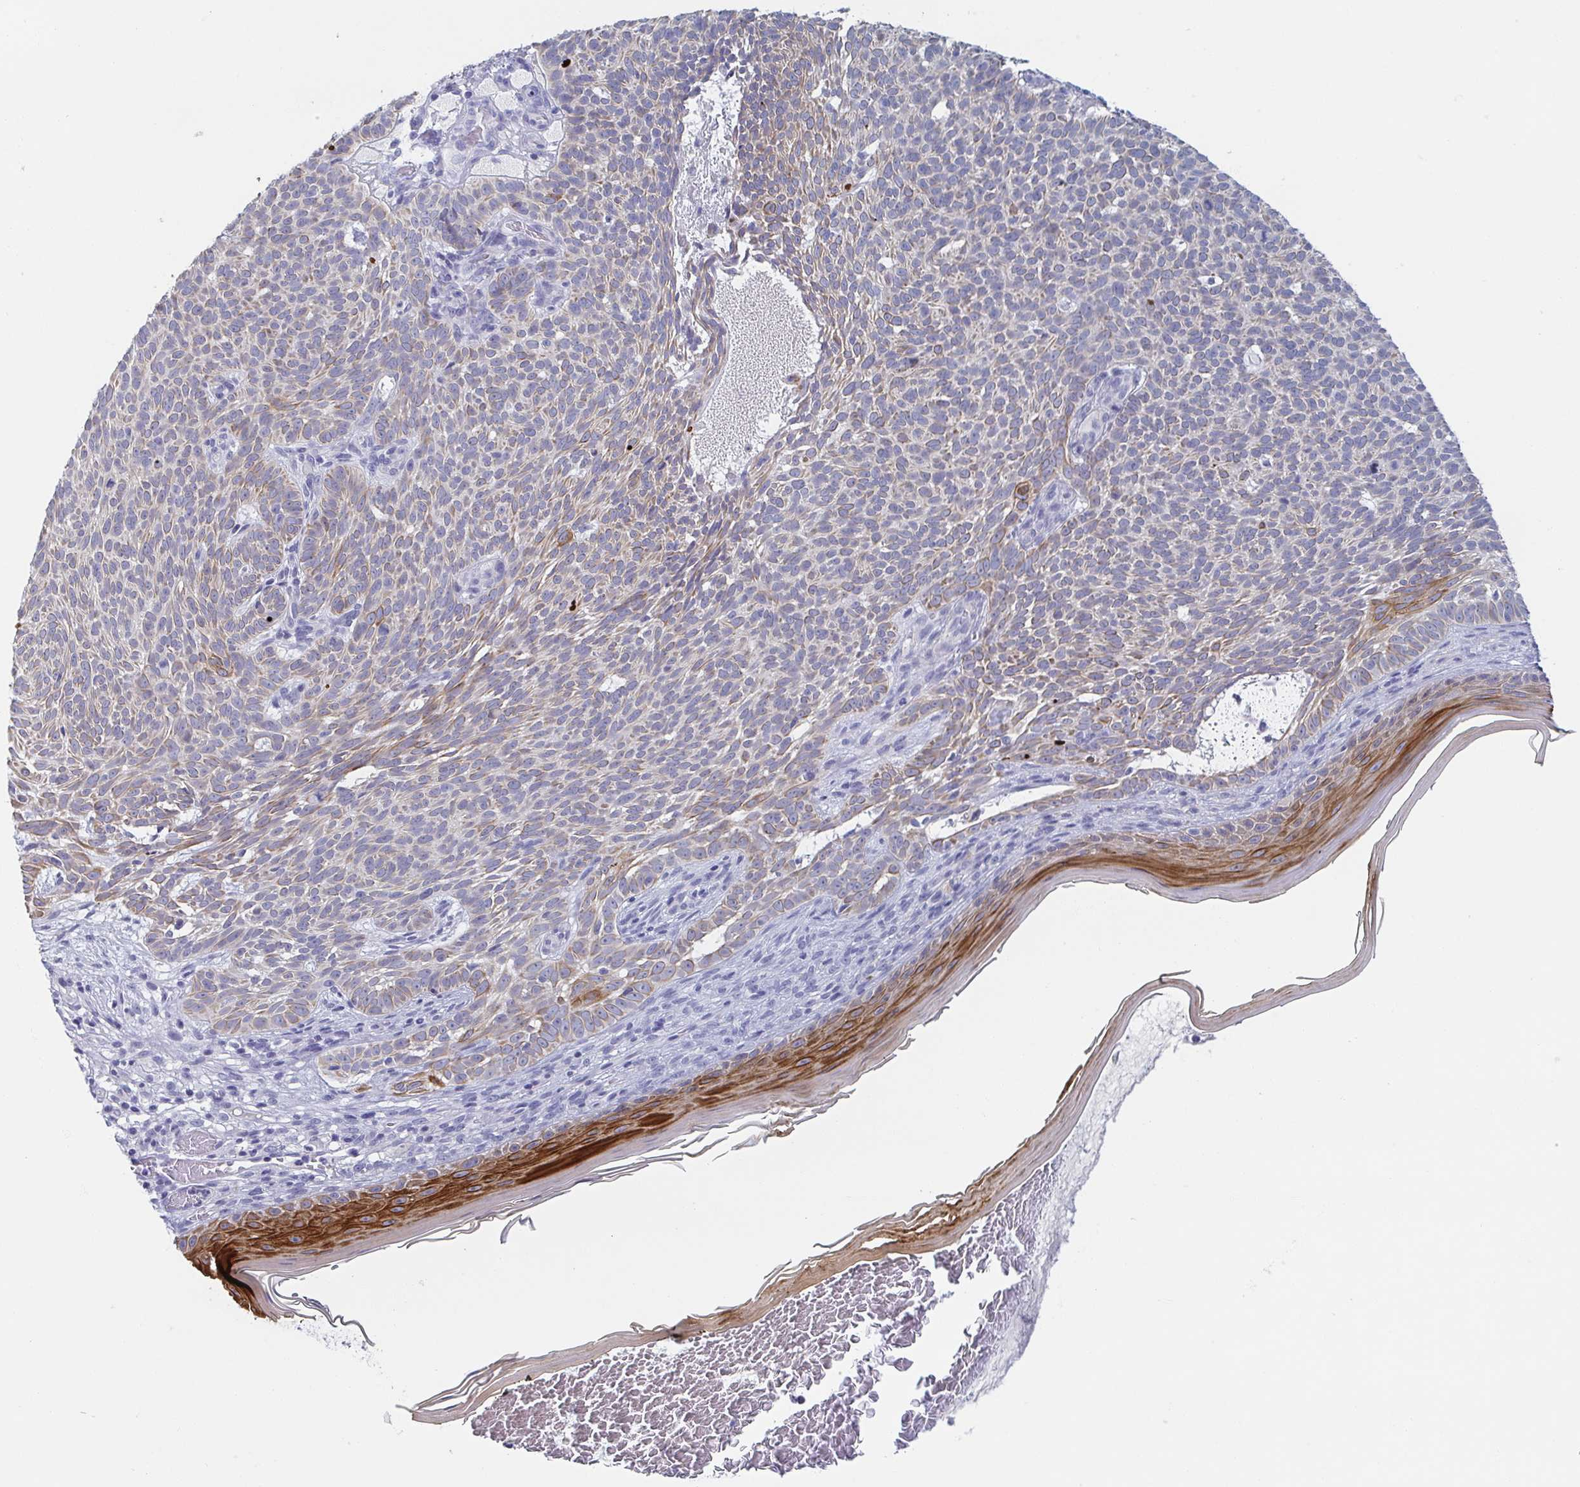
{"staining": {"intensity": "weak", "quantity": "25%-75%", "location": "cytoplasmic/membranous"}, "tissue": "skin cancer", "cell_type": "Tumor cells", "image_type": "cancer", "snomed": [{"axis": "morphology", "description": "Basal cell carcinoma"}, {"axis": "topography", "description": "Skin"}], "caption": "Immunohistochemical staining of human skin cancer (basal cell carcinoma) displays low levels of weak cytoplasmic/membranous protein staining in about 25%-75% of tumor cells.", "gene": "RHOV", "patient": {"sex": "male", "age": 78}}